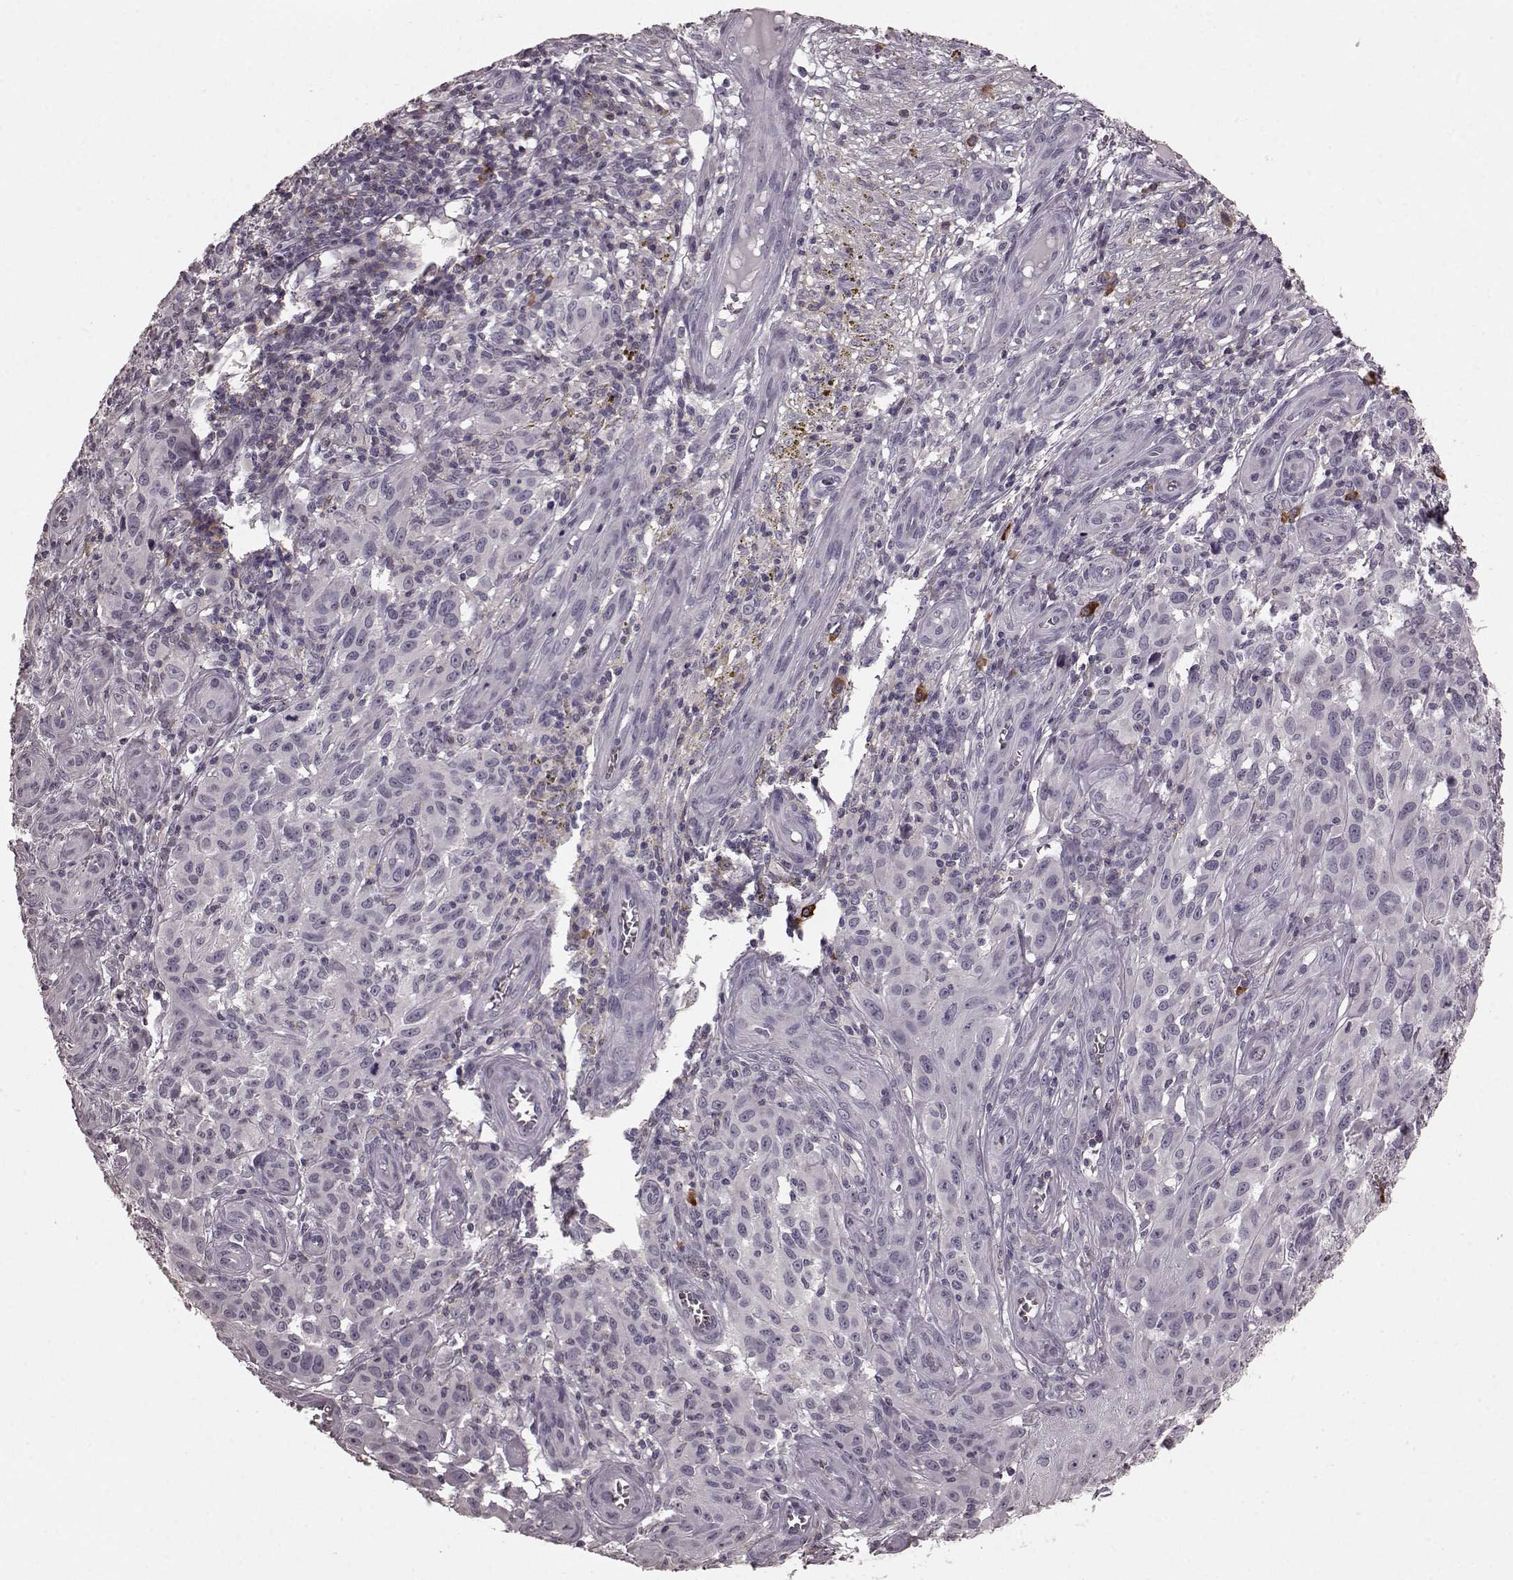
{"staining": {"intensity": "negative", "quantity": "none", "location": "none"}, "tissue": "melanoma", "cell_type": "Tumor cells", "image_type": "cancer", "snomed": [{"axis": "morphology", "description": "Malignant melanoma, NOS"}, {"axis": "topography", "description": "Skin"}], "caption": "Tumor cells show no significant expression in melanoma.", "gene": "CD28", "patient": {"sex": "female", "age": 53}}